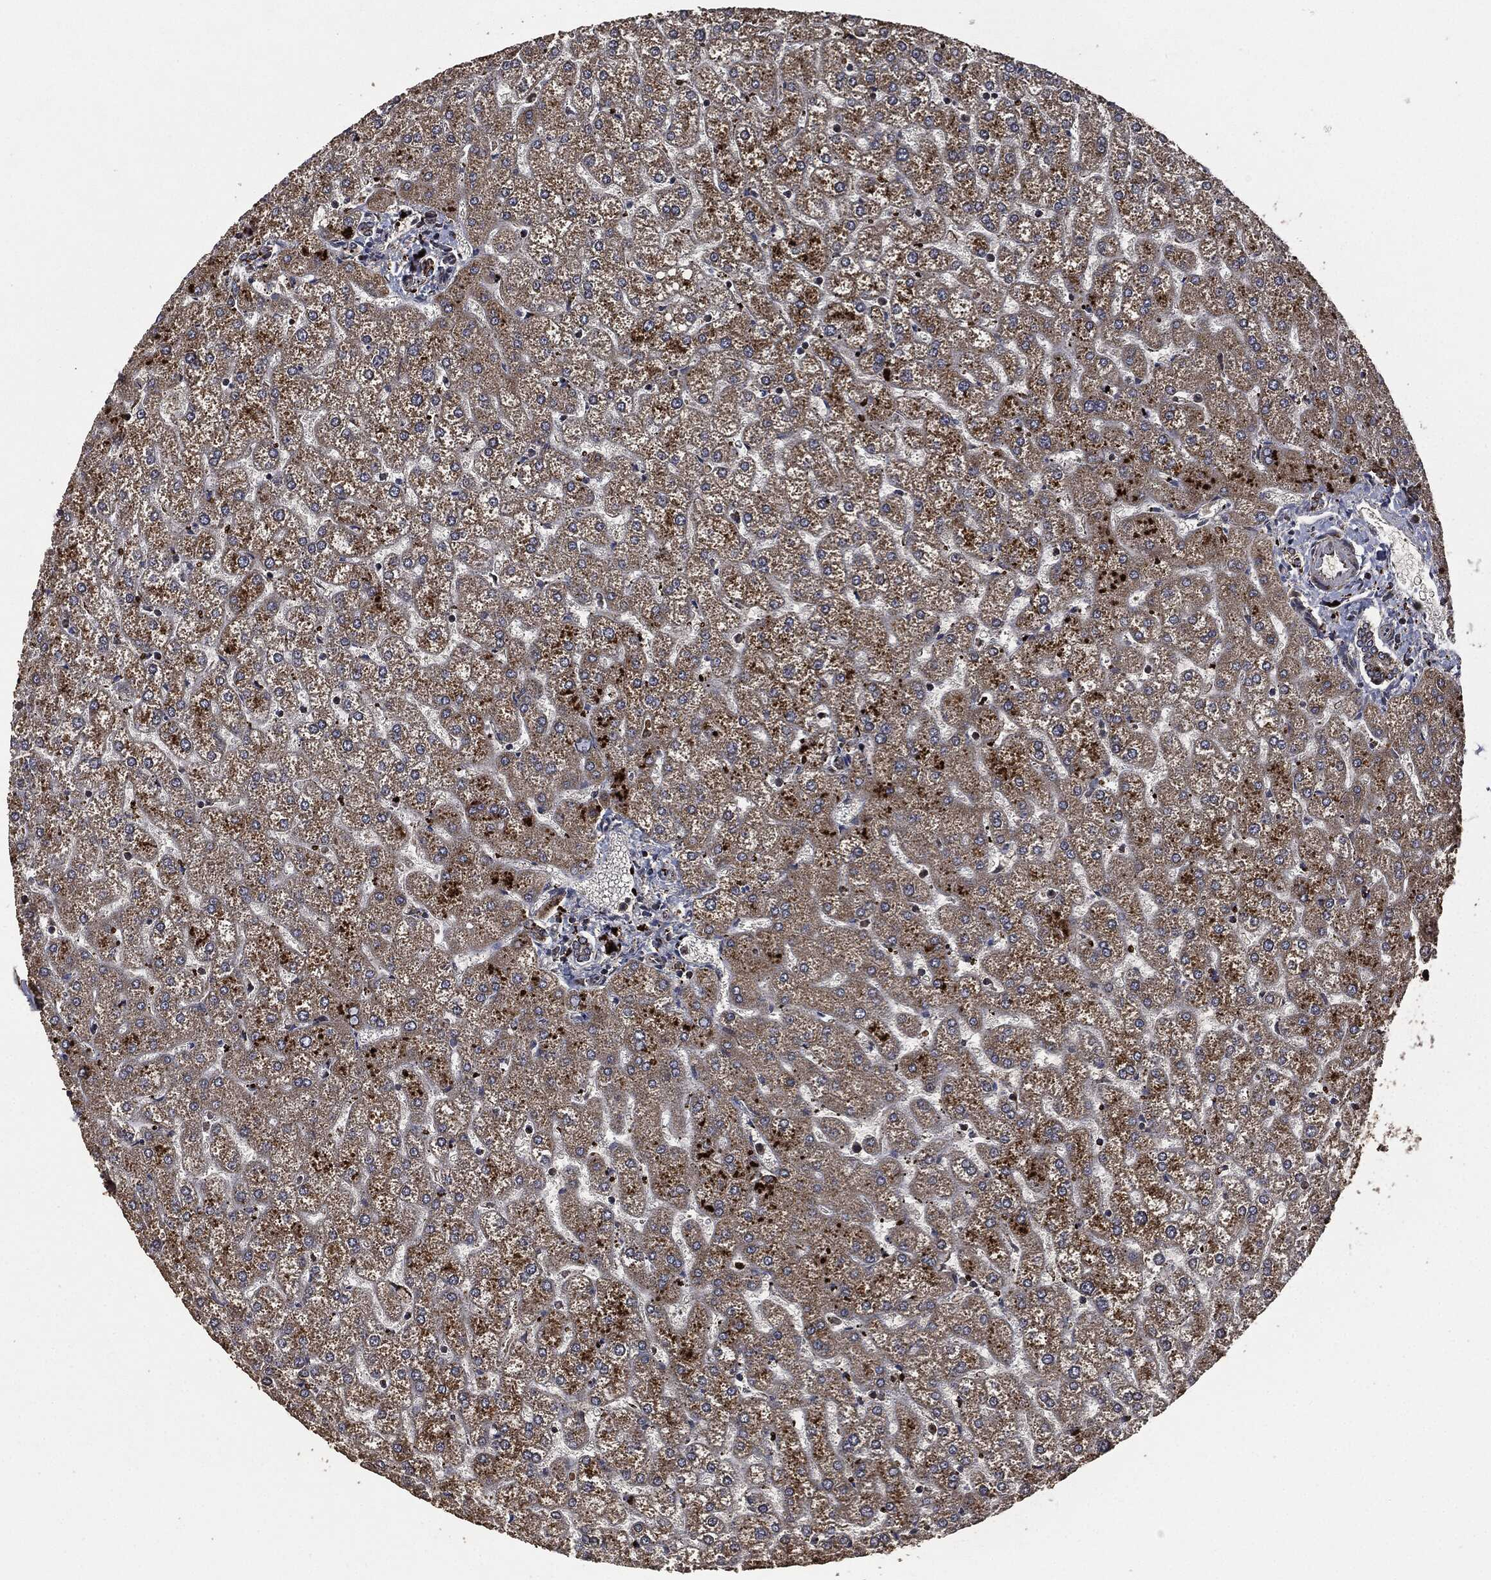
{"staining": {"intensity": "moderate", "quantity": ">75%", "location": "cytoplasmic/membranous"}, "tissue": "liver", "cell_type": "Cholangiocytes", "image_type": "normal", "snomed": [{"axis": "morphology", "description": "Normal tissue, NOS"}, {"axis": "topography", "description": "Liver"}], "caption": "This image demonstrates immunohistochemistry (IHC) staining of normal human liver, with medium moderate cytoplasmic/membranous staining in about >75% of cholangiocytes.", "gene": "RYK", "patient": {"sex": "female", "age": 32}}